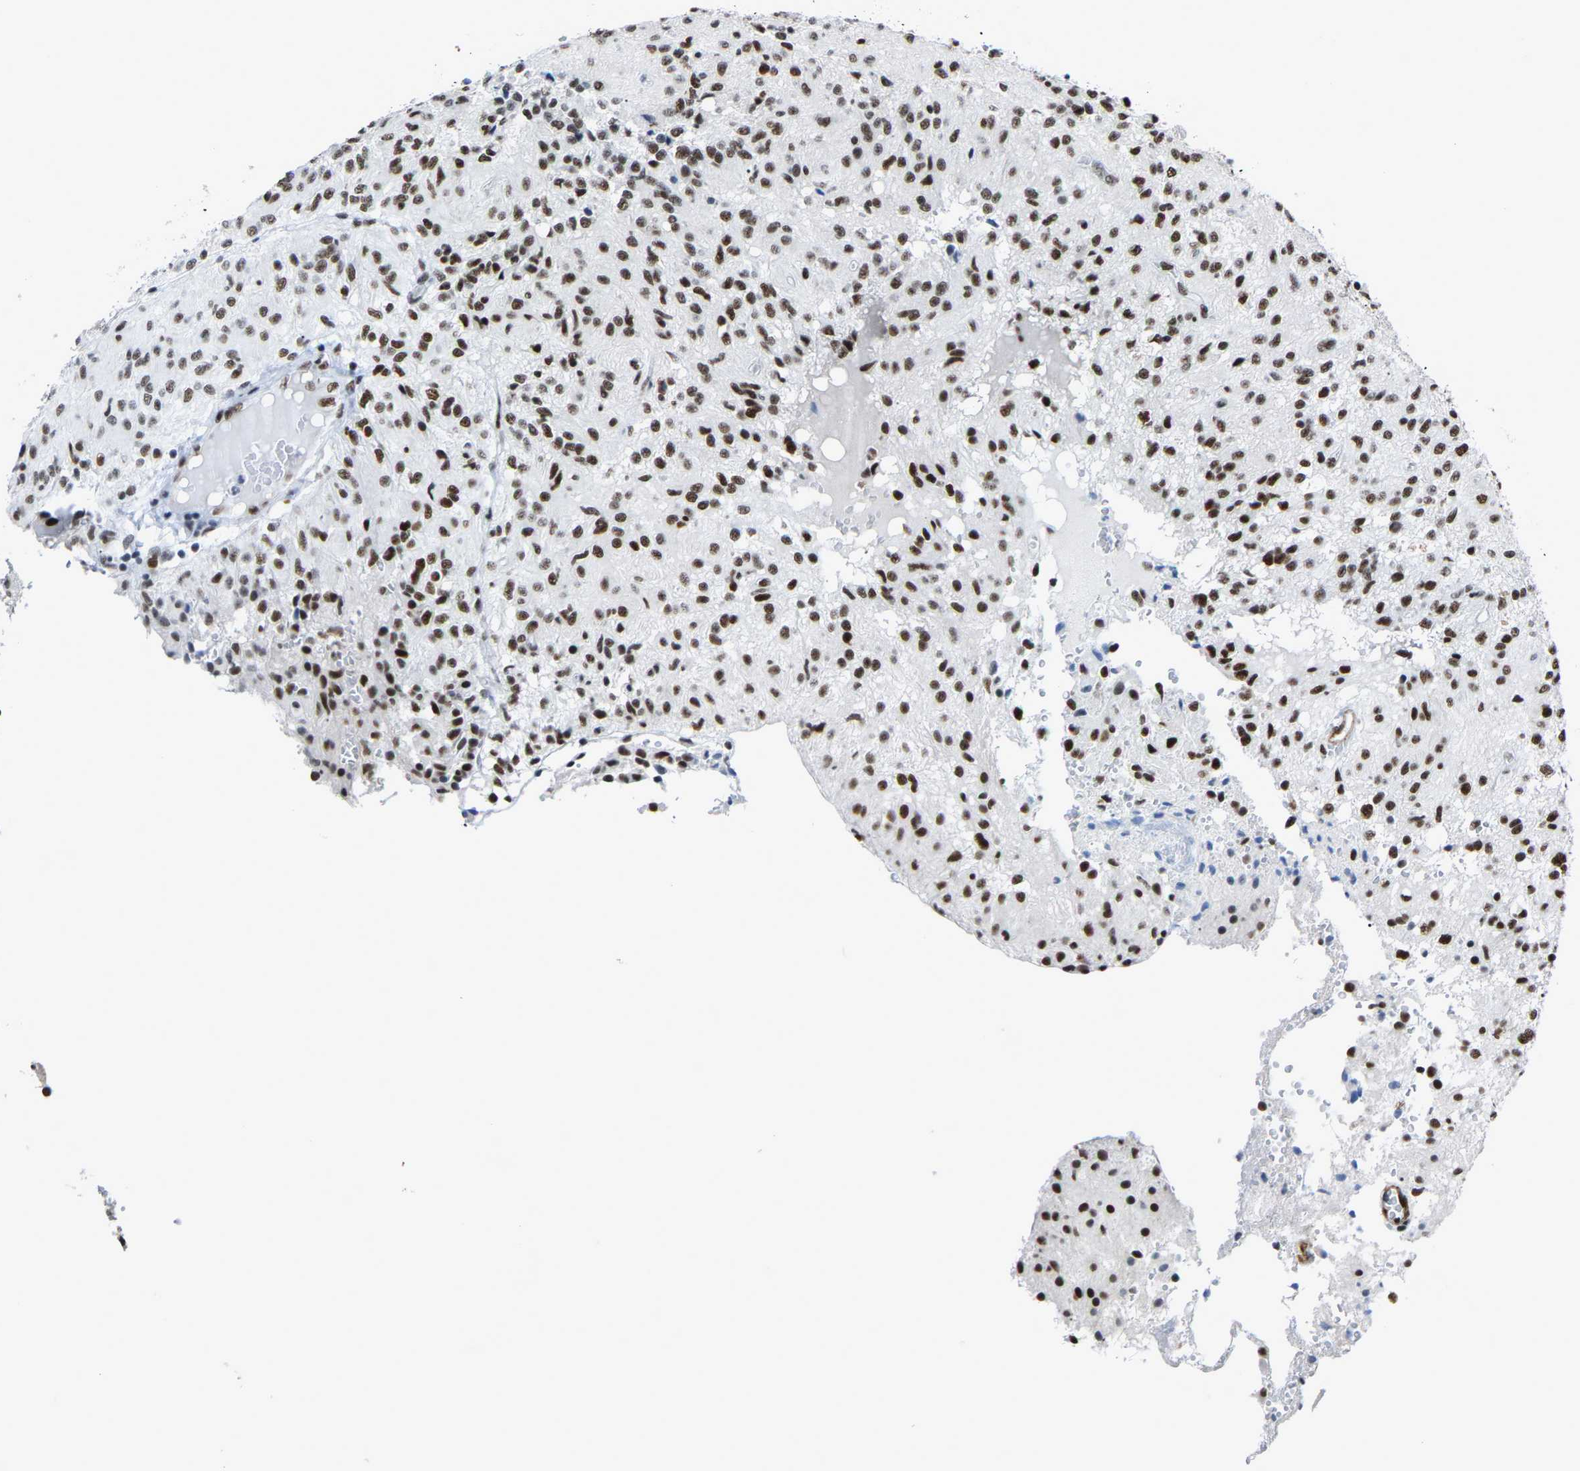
{"staining": {"intensity": "moderate", "quantity": ">75%", "location": "nuclear"}, "tissue": "glioma", "cell_type": "Tumor cells", "image_type": "cancer", "snomed": [{"axis": "morphology", "description": "Glioma, malignant, High grade"}, {"axis": "topography", "description": "Brain"}], "caption": "A medium amount of moderate nuclear positivity is present in about >75% of tumor cells in high-grade glioma (malignant) tissue. Using DAB (3,3'-diaminobenzidine) (brown) and hematoxylin (blue) stains, captured at high magnification using brightfield microscopy.", "gene": "DDX5", "patient": {"sex": "female", "age": 59}}